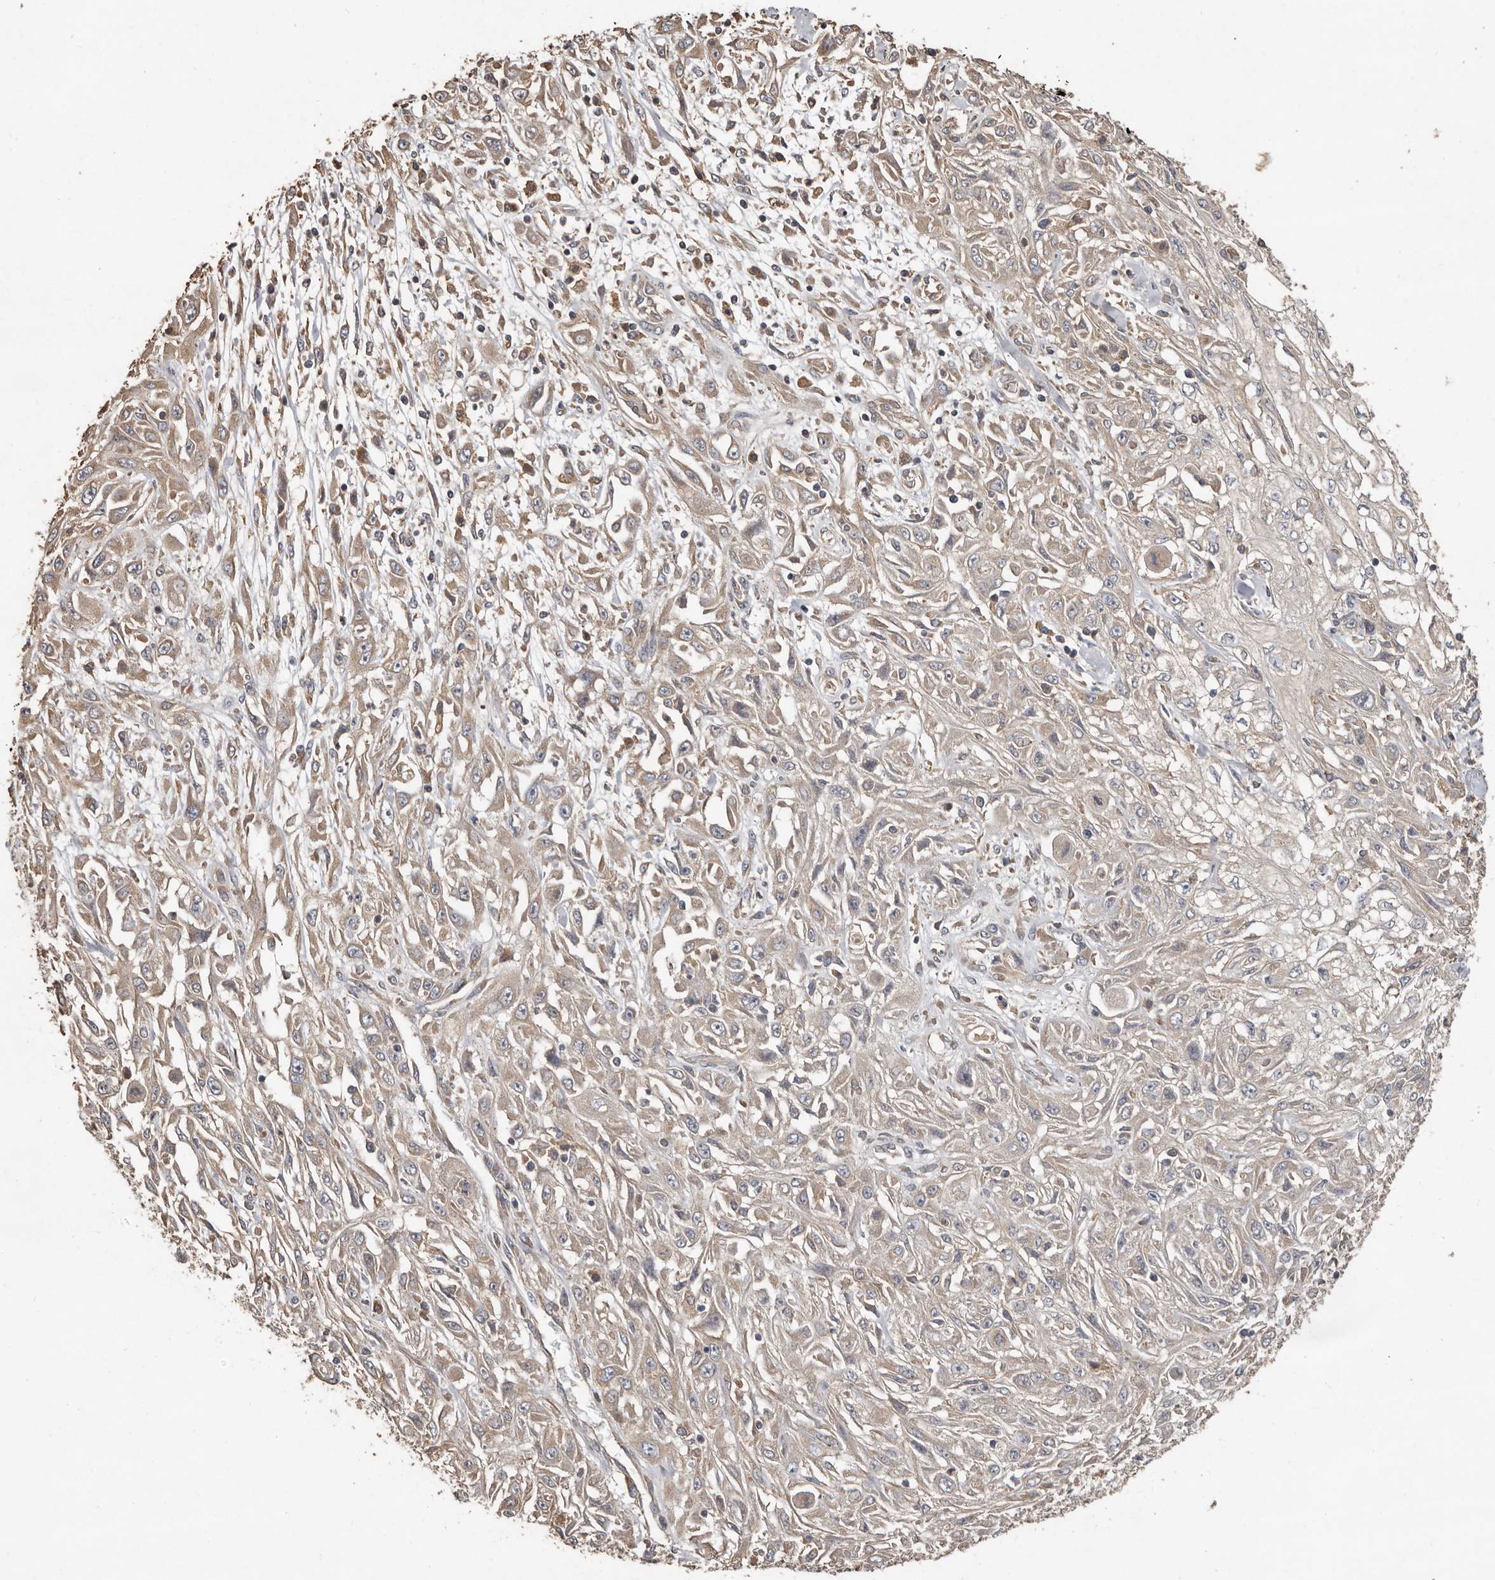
{"staining": {"intensity": "weak", "quantity": "25%-75%", "location": "cytoplasmic/membranous"}, "tissue": "skin cancer", "cell_type": "Tumor cells", "image_type": "cancer", "snomed": [{"axis": "morphology", "description": "Squamous cell carcinoma, NOS"}, {"axis": "morphology", "description": "Squamous cell carcinoma, metastatic, NOS"}, {"axis": "topography", "description": "Skin"}, {"axis": "topography", "description": "Lymph node"}], "caption": "Immunohistochemical staining of skin cancer (squamous cell carcinoma) shows low levels of weak cytoplasmic/membranous positivity in about 25%-75% of tumor cells.", "gene": "FLCN", "patient": {"sex": "male", "age": 75}}